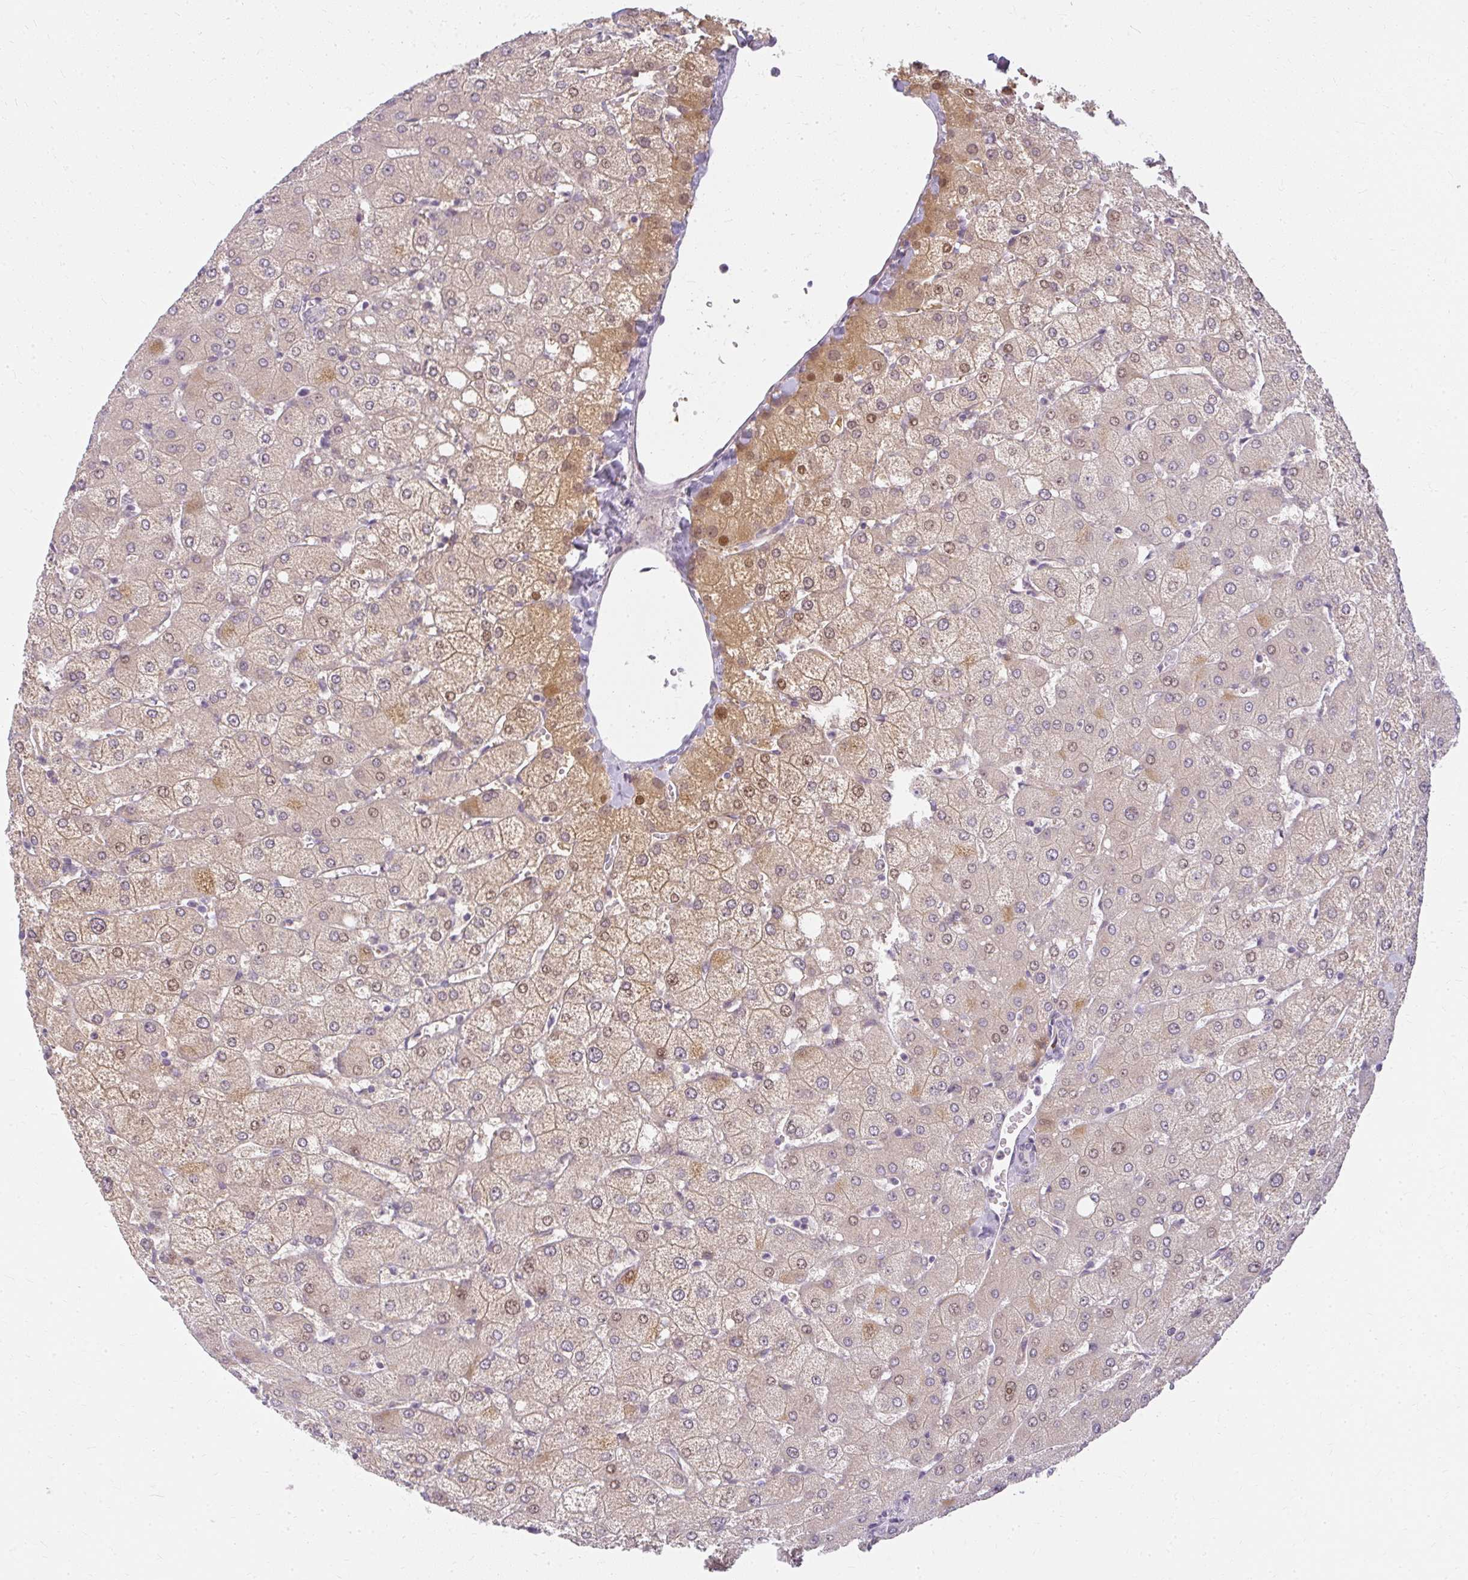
{"staining": {"intensity": "negative", "quantity": "none", "location": "none"}, "tissue": "liver", "cell_type": "Cholangiocytes", "image_type": "normal", "snomed": [{"axis": "morphology", "description": "Normal tissue, NOS"}, {"axis": "topography", "description": "Liver"}], "caption": "Photomicrograph shows no protein staining in cholangiocytes of unremarkable liver.", "gene": "ZFYVE26", "patient": {"sex": "female", "age": 54}}